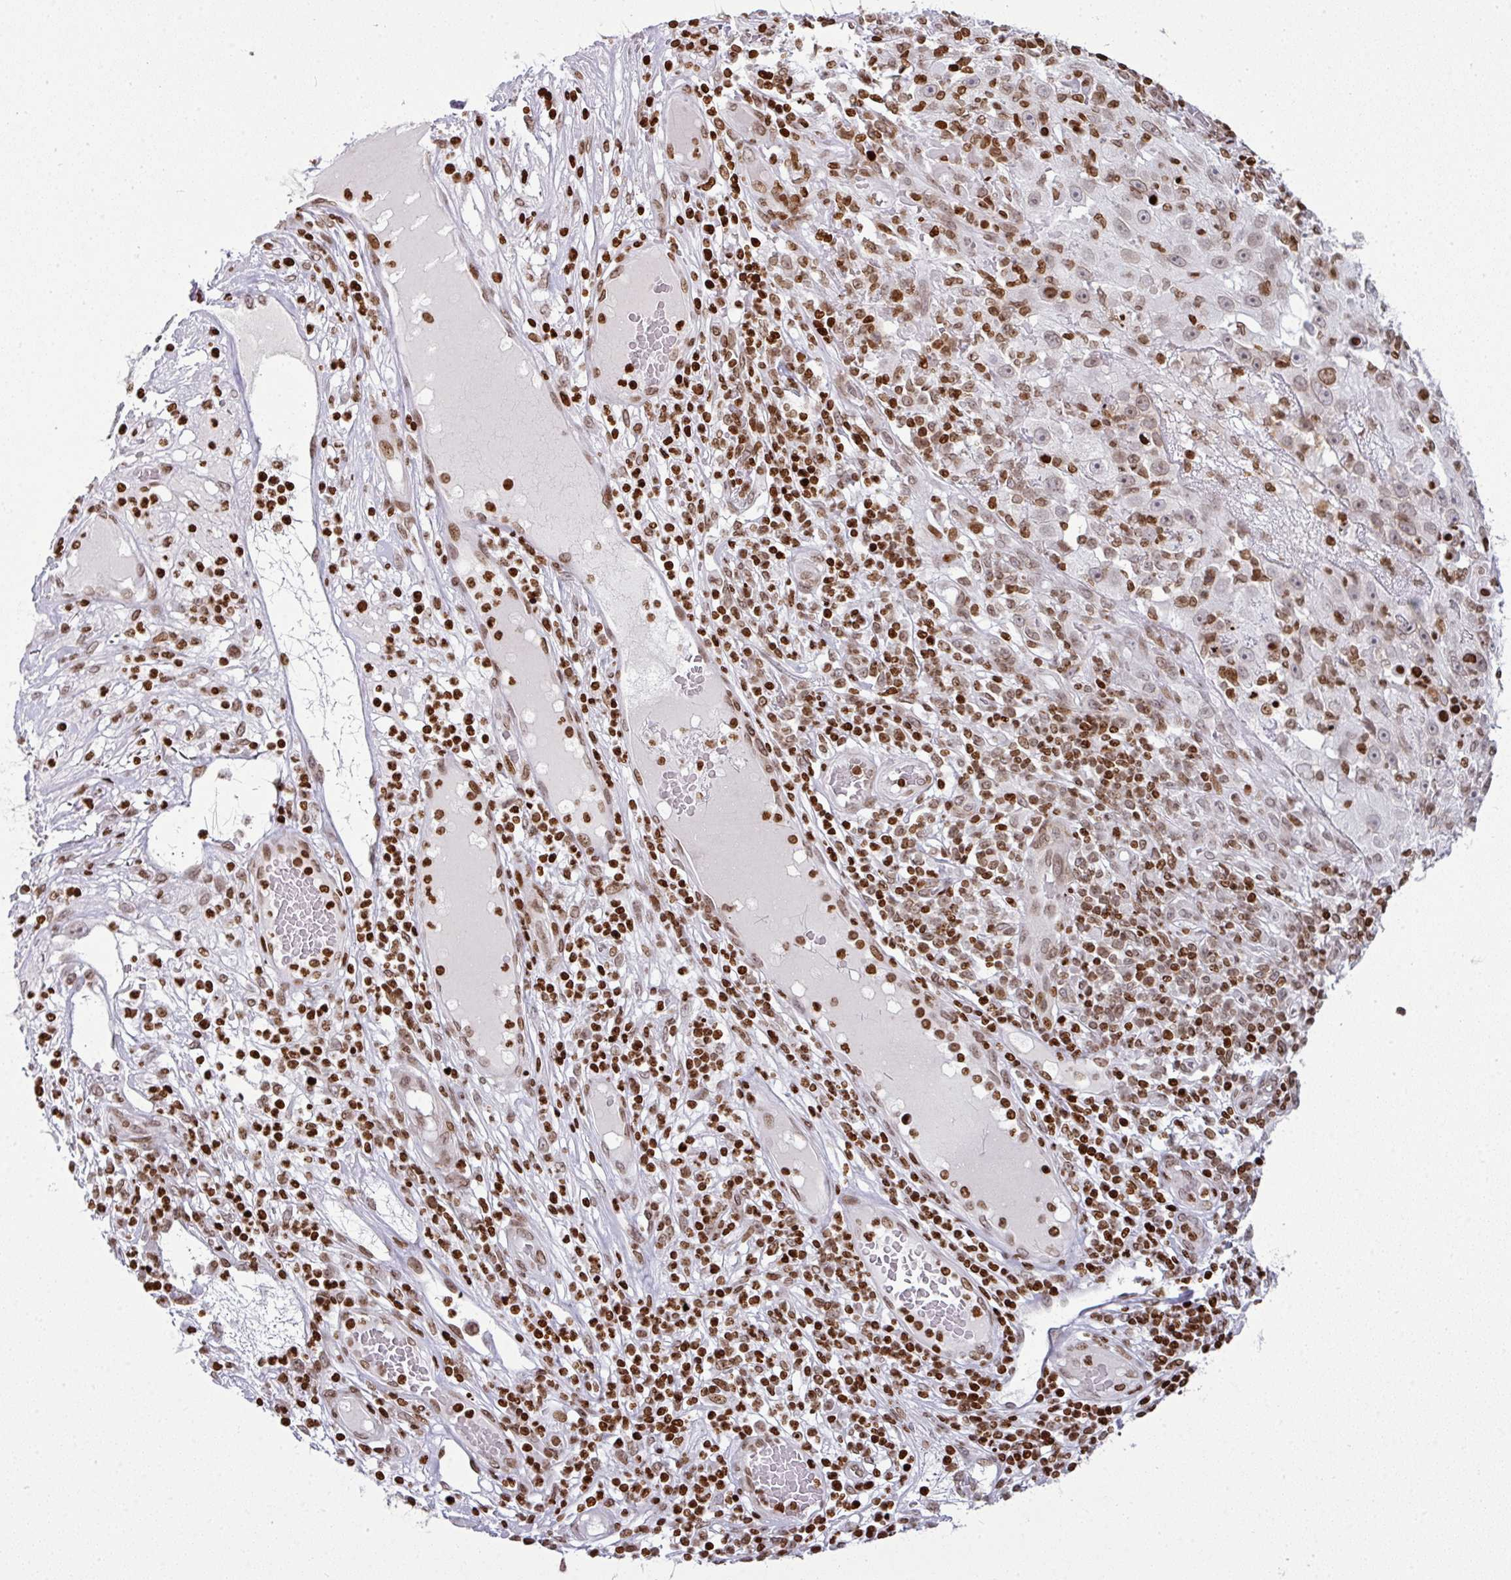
{"staining": {"intensity": "weak", "quantity": "25%-75%", "location": "nuclear"}, "tissue": "skin cancer", "cell_type": "Tumor cells", "image_type": "cancer", "snomed": [{"axis": "morphology", "description": "Squamous cell carcinoma, NOS"}, {"axis": "topography", "description": "Skin"}], "caption": "This is an image of IHC staining of skin cancer, which shows weak positivity in the nuclear of tumor cells.", "gene": "RASL11A", "patient": {"sex": "female", "age": 87}}